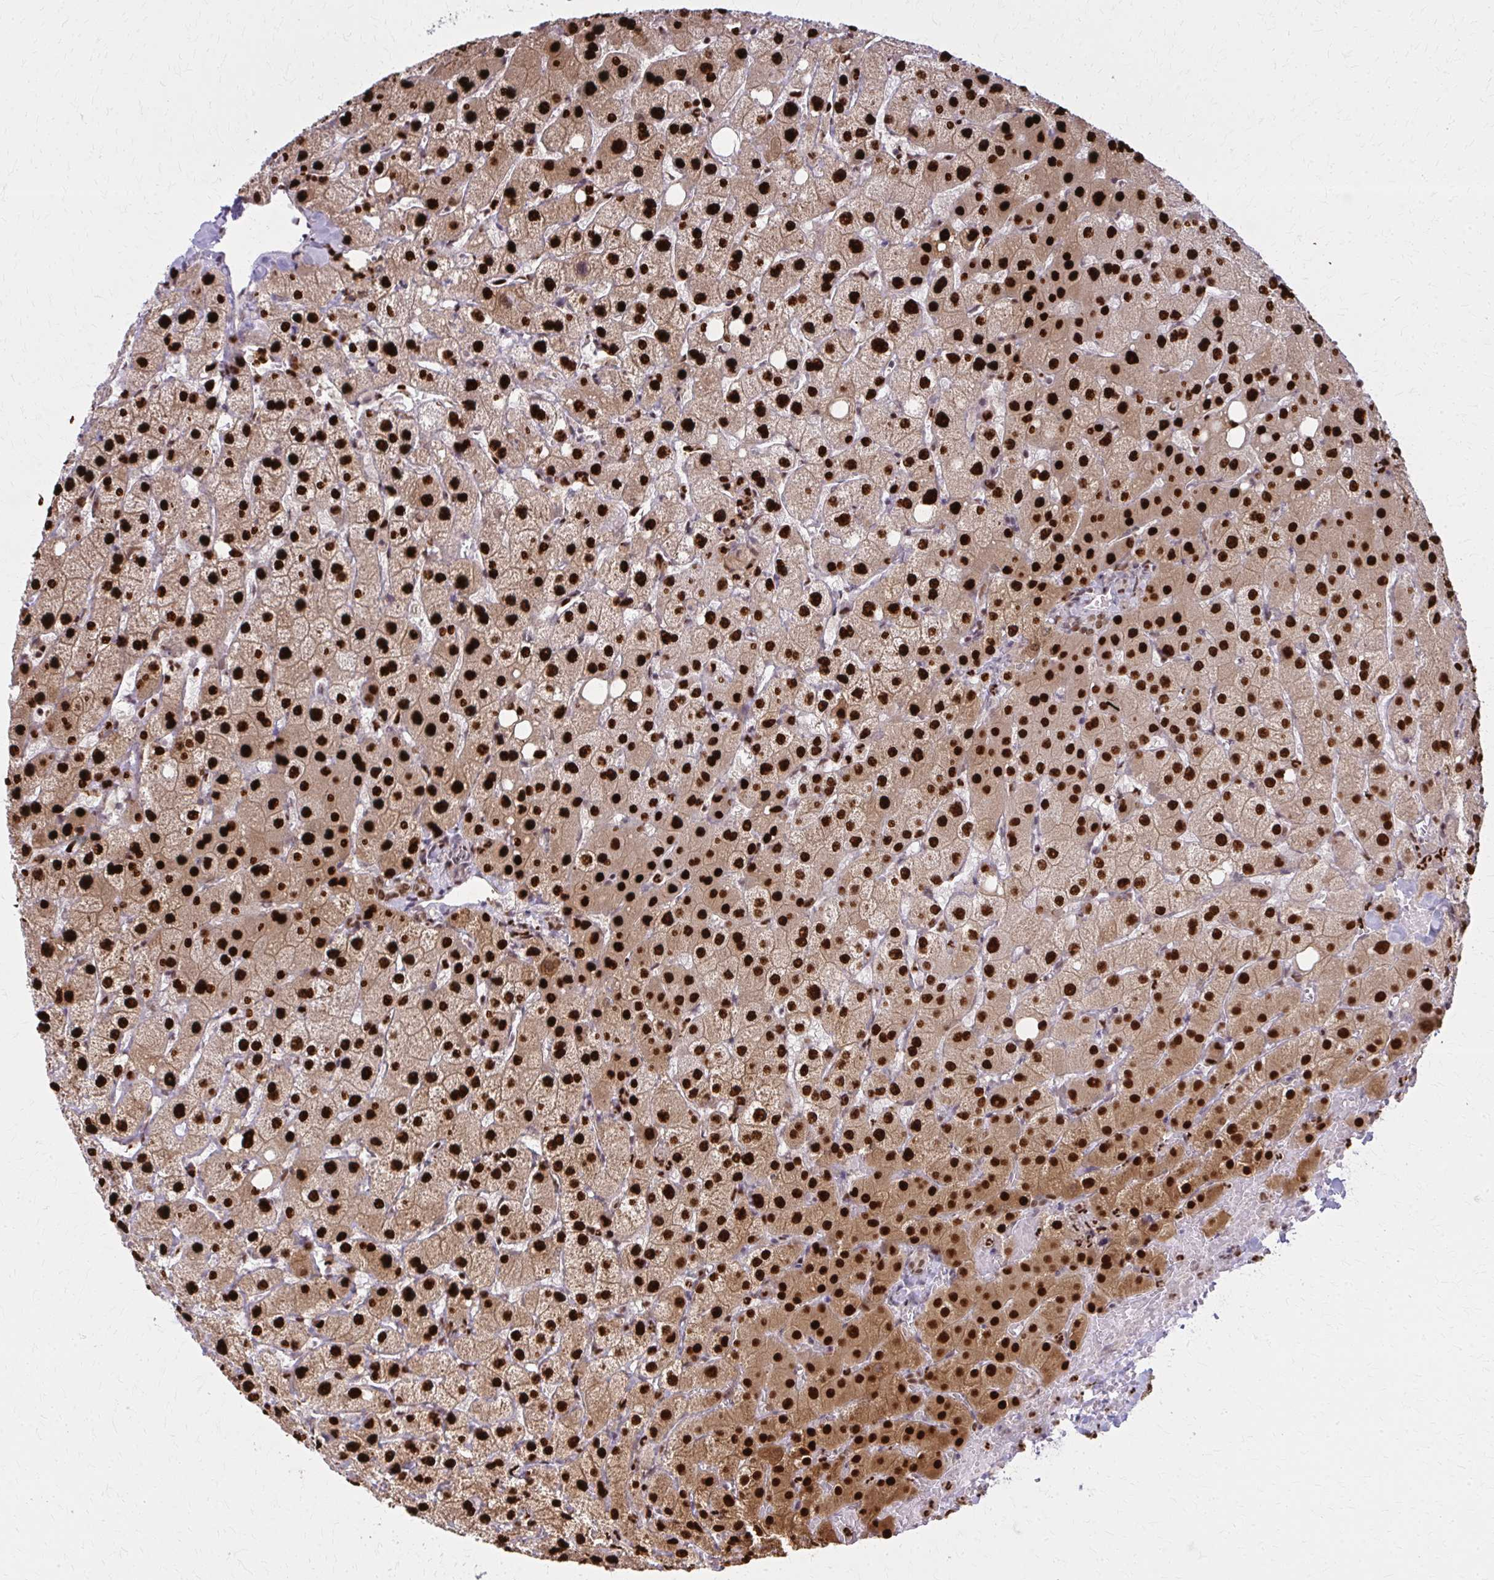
{"staining": {"intensity": "moderate", "quantity": ">75%", "location": "nuclear"}, "tissue": "liver", "cell_type": "Cholangiocytes", "image_type": "normal", "snomed": [{"axis": "morphology", "description": "Normal tissue, NOS"}, {"axis": "topography", "description": "Liver"}], "caption": "Protein expression analysis of unremarkable liver reveals moderate nuclear staining in about >75% of cholangiocytes. The protein of interest is stained brown, and the nuclei are stained in blue (DAB IHC with brightfield microscopy, high magnification).", "gene": "ZNF559", "patient": {"sex": "female", "age": 54}}